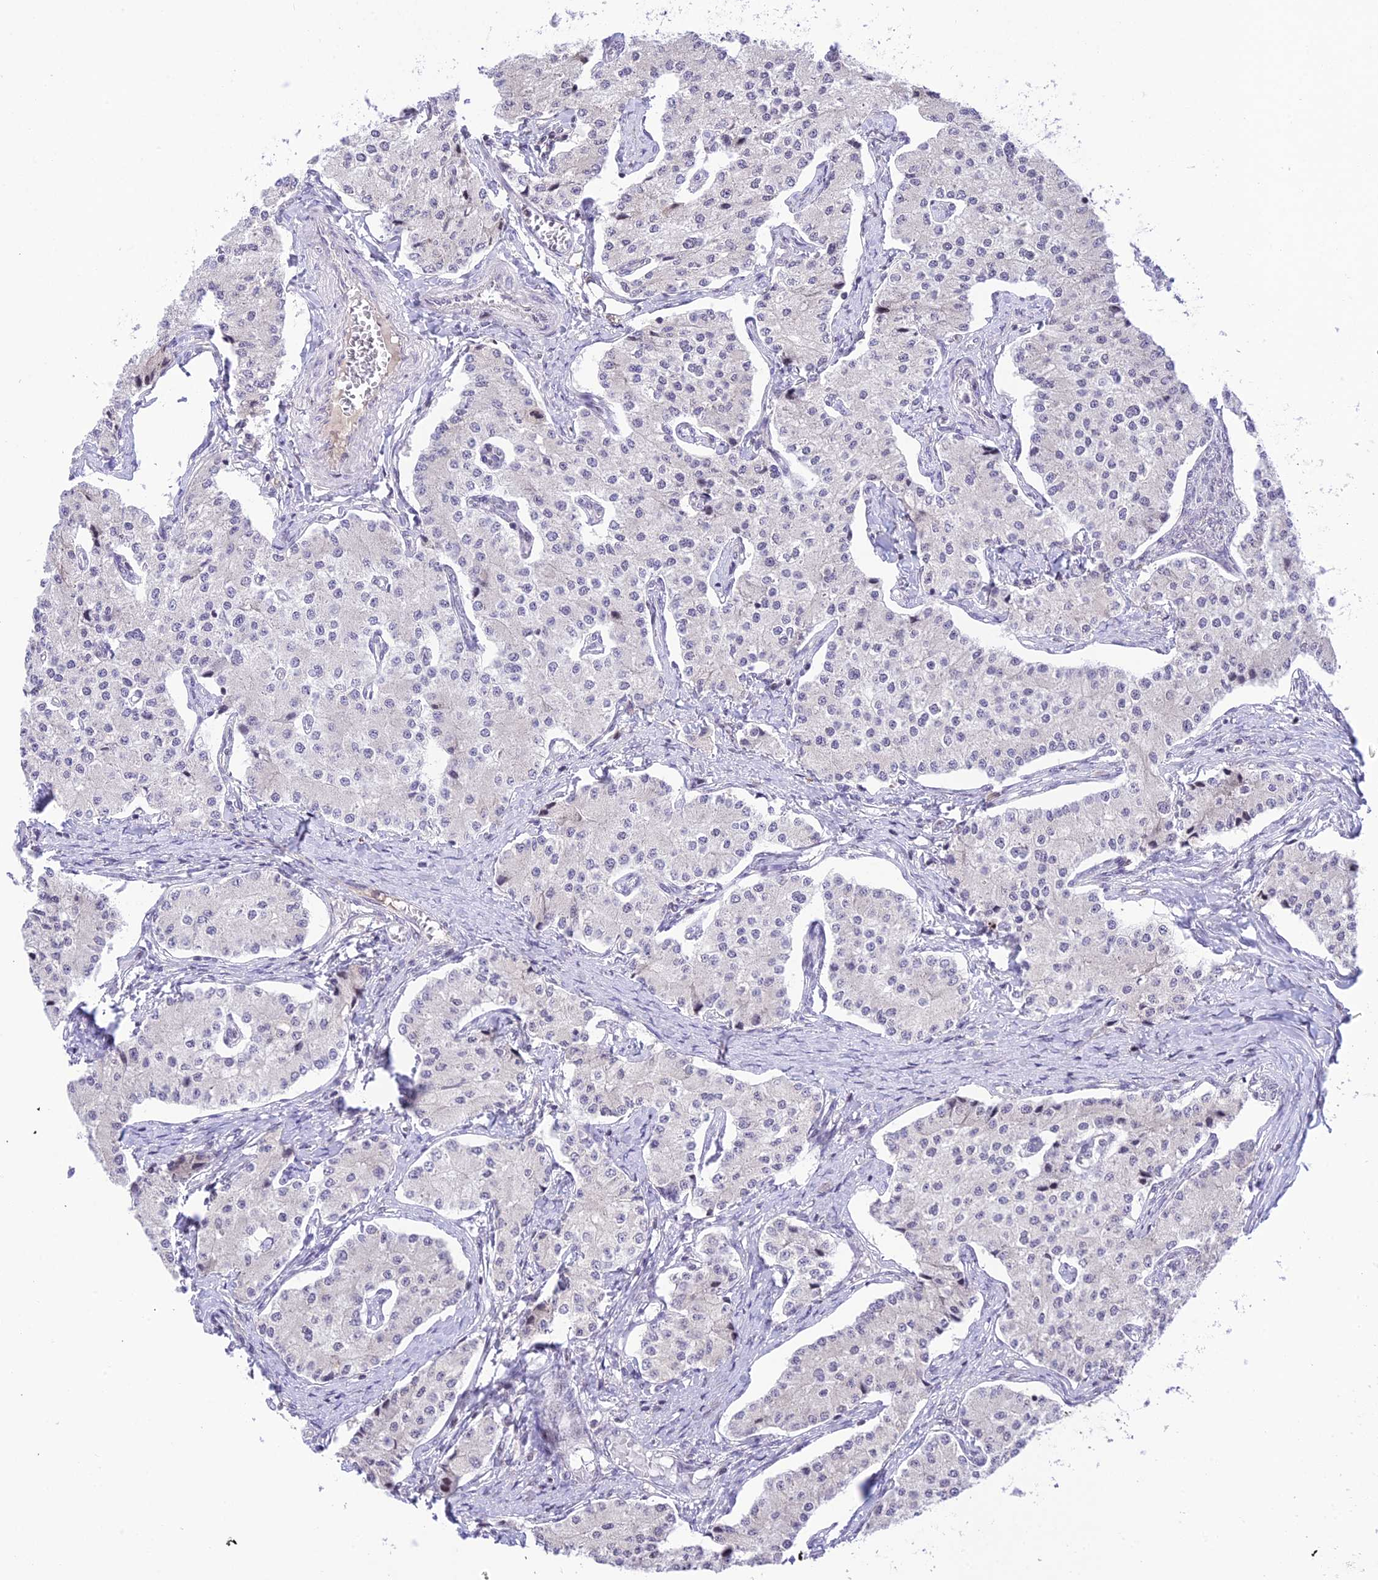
{"staining": {"intensity": "negative", "quantity": "none", "location": "none"}, "tissue": "carcinoid", "cell_type": "Tumor cells", "image_type": "cancer", "snomed": [{"axis": "morphology", "description": "Carcinoid, malignant, NOS"}, {"axis": "topography", "description": "Colon"}], "caption": "An immunohistochemistry image of carcinoid is shown. There is no staining in tumor cells of carcinoid.", "gene": "TEKT1", "patient": {"sex": "female", "age": 52}}